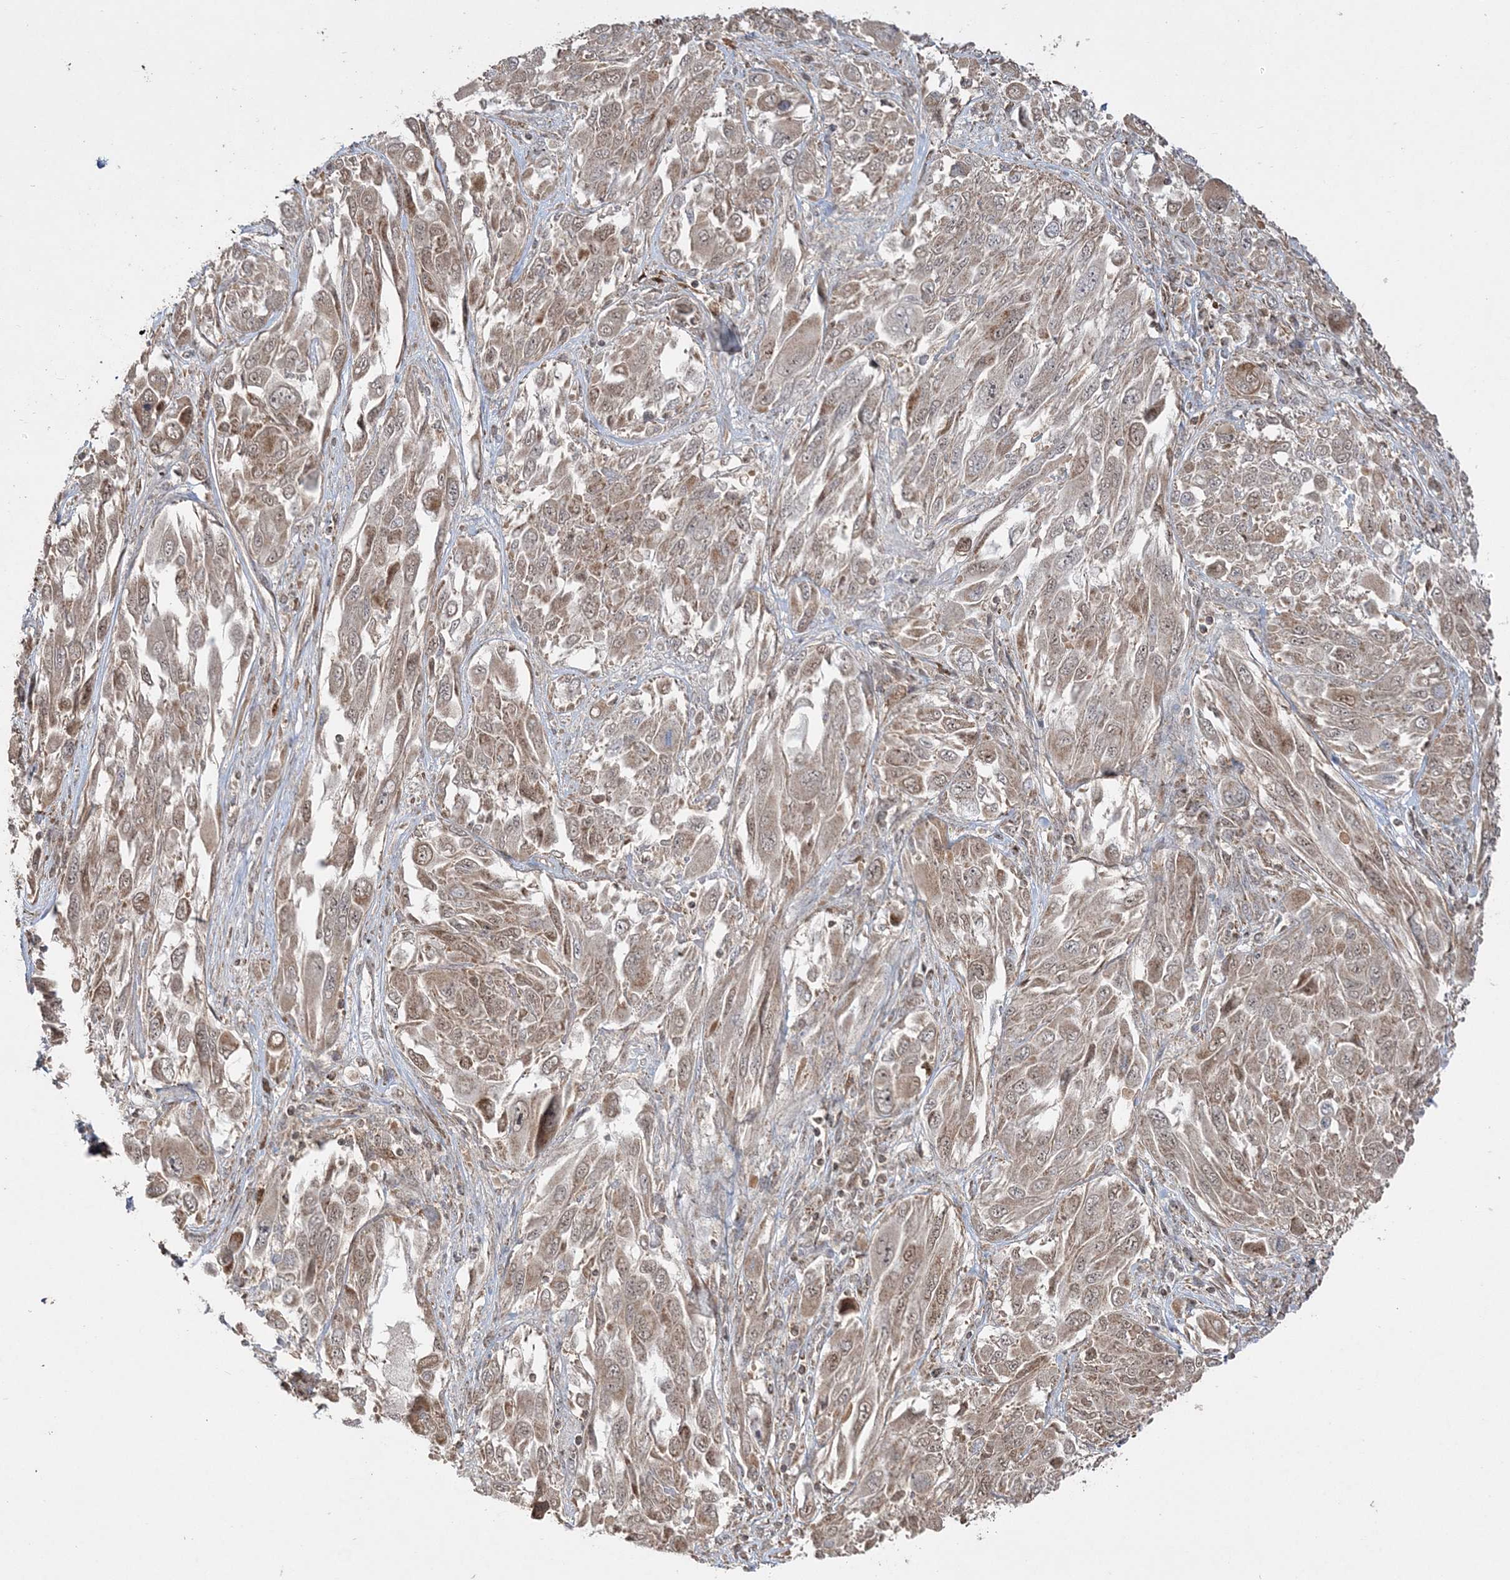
{"staining": {"intensity": "weak", "quantity": ">75%", "location": "cytoplasmic/membranous"}, "tissue": "melanoma", "cell_type": "Tumor cells", "image_type": "cancer", "snomed": [{"axis": "morphology", "description": "Malignant melanoma, NOS"}, {"axis": "topography", "description": "Skin"}], "caption": "IHC of human melanoma reveals low levels of weak cytoplasmic/membranous positivity in about >75% of tumor cells.", "gene": "SCLT1", "patient": {"sex": "female", "age": 91}}